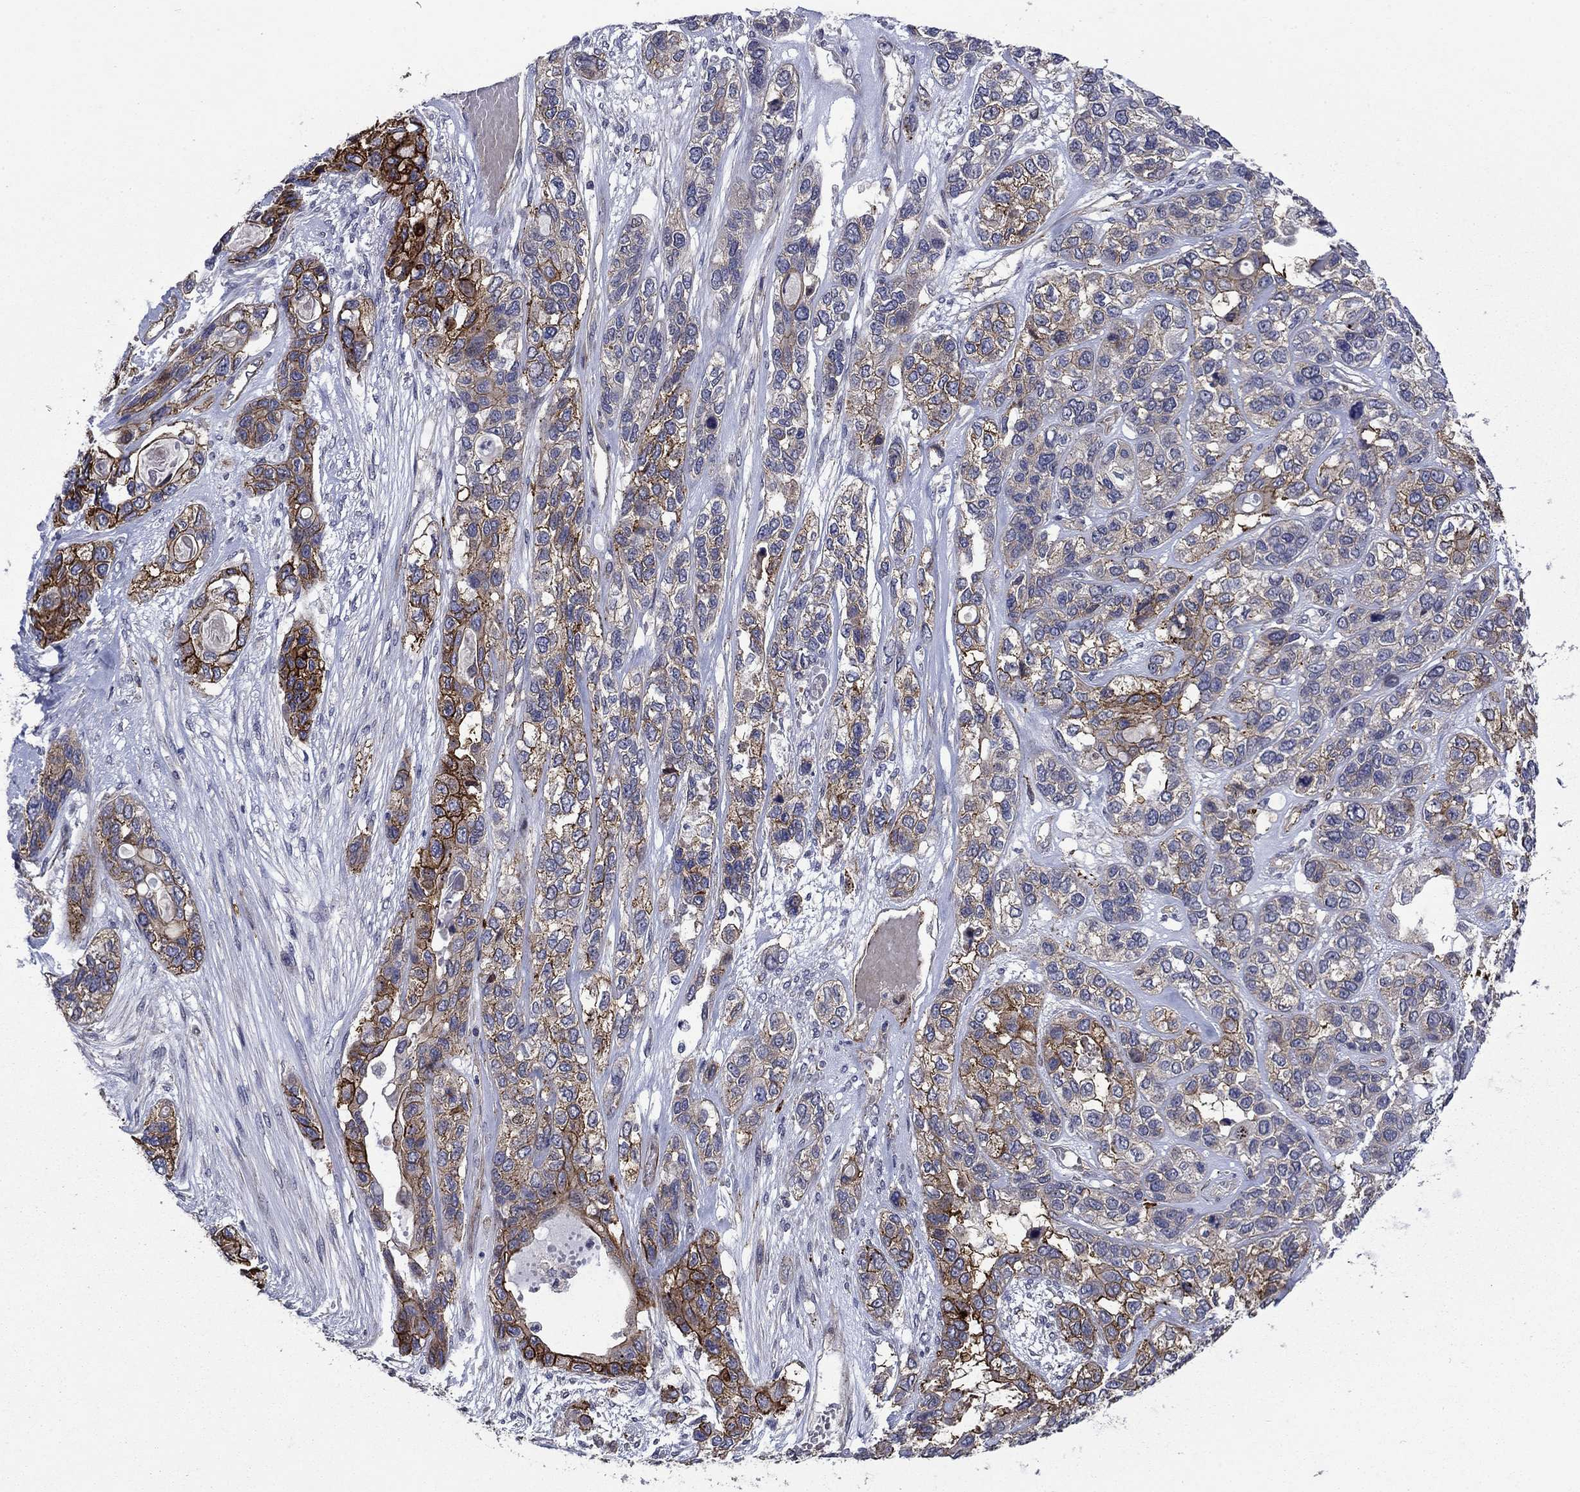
{"staining": {"intensity": "strong", "quantity": "25%-75%", "location": "cytoplasmic/membranous"}, "tissue": "lung cancer", "cell_type": "Tumor cells", "image_type": "cancer", "snomed": [{"axis": "morphology", "description": "Squamous cell carcinoma, NOS"}, {"axis": "topography", "description": "Lung"}], "caption": "This histopathology image exhibits IHC staining of lung cancer, with high strong cytoplasmic/membranous positivity in about 25%-75% of tumor cells.", "gene": "SLC7A1", "patient": {"sex": "female", "age": 70}}